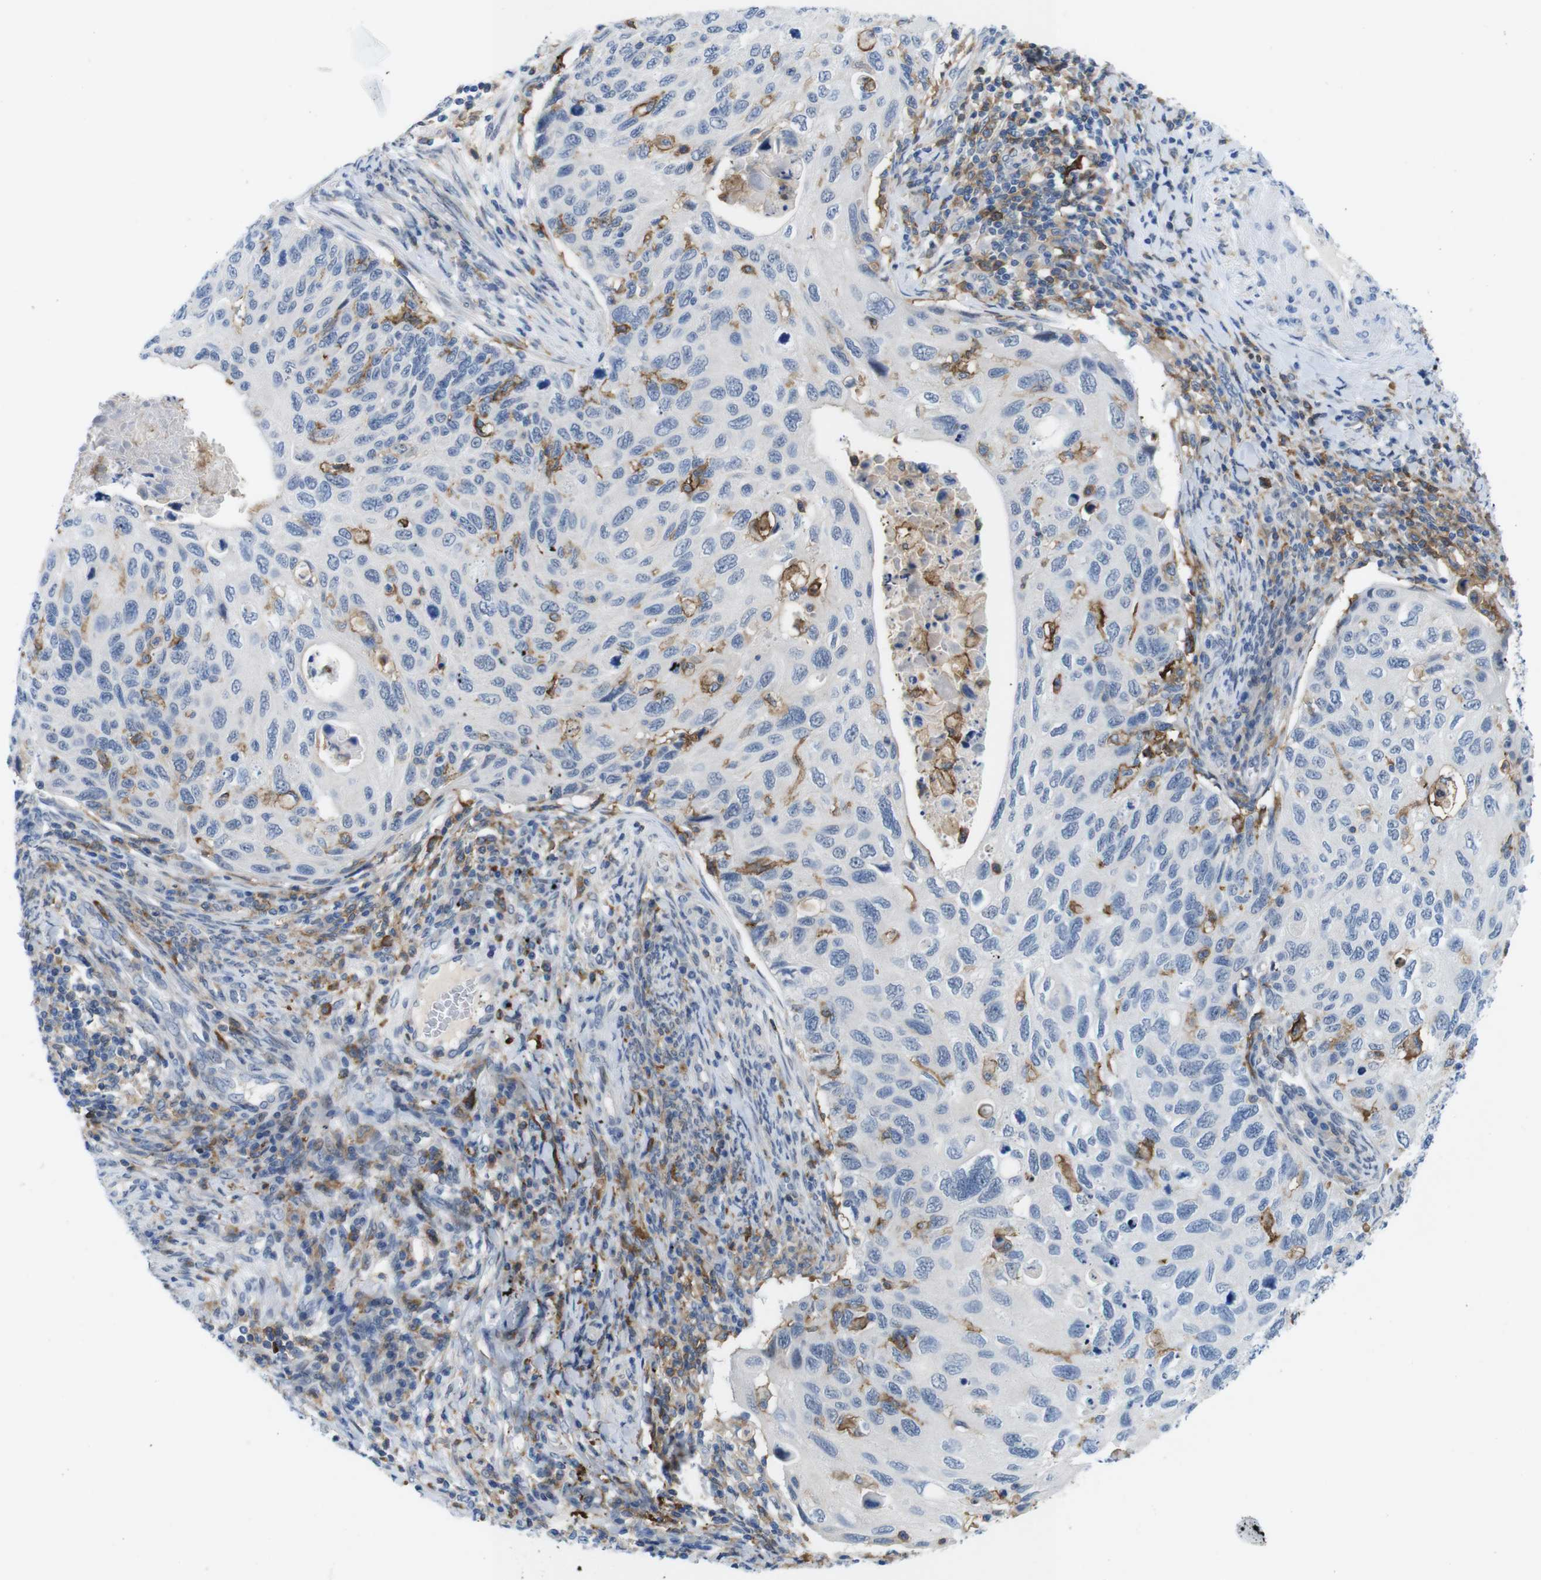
{"staining": {"intensity": "negative", "quantity": "none", "location": "none"}, "tissue": "cervical cancer", "cell_type": "Tumor cells", "image_type": "cancer", "snomed": [{"axis": "morphology", "description": "Squamous cell carcinoma, NOS"}, {"axis": "topography", "description": "Cervix"}], "caption": "Immunohistochemical staining of human squamous cell carcinoma (cervical) reveals no significant positivity in tumor cells. (DAB (3,3'-diaminobenzidine) immunohistochemistry (IHC) with hematoxylin counter stain).", "gene": "CD300C", "patient": {"sex": "female", "age": 70}}